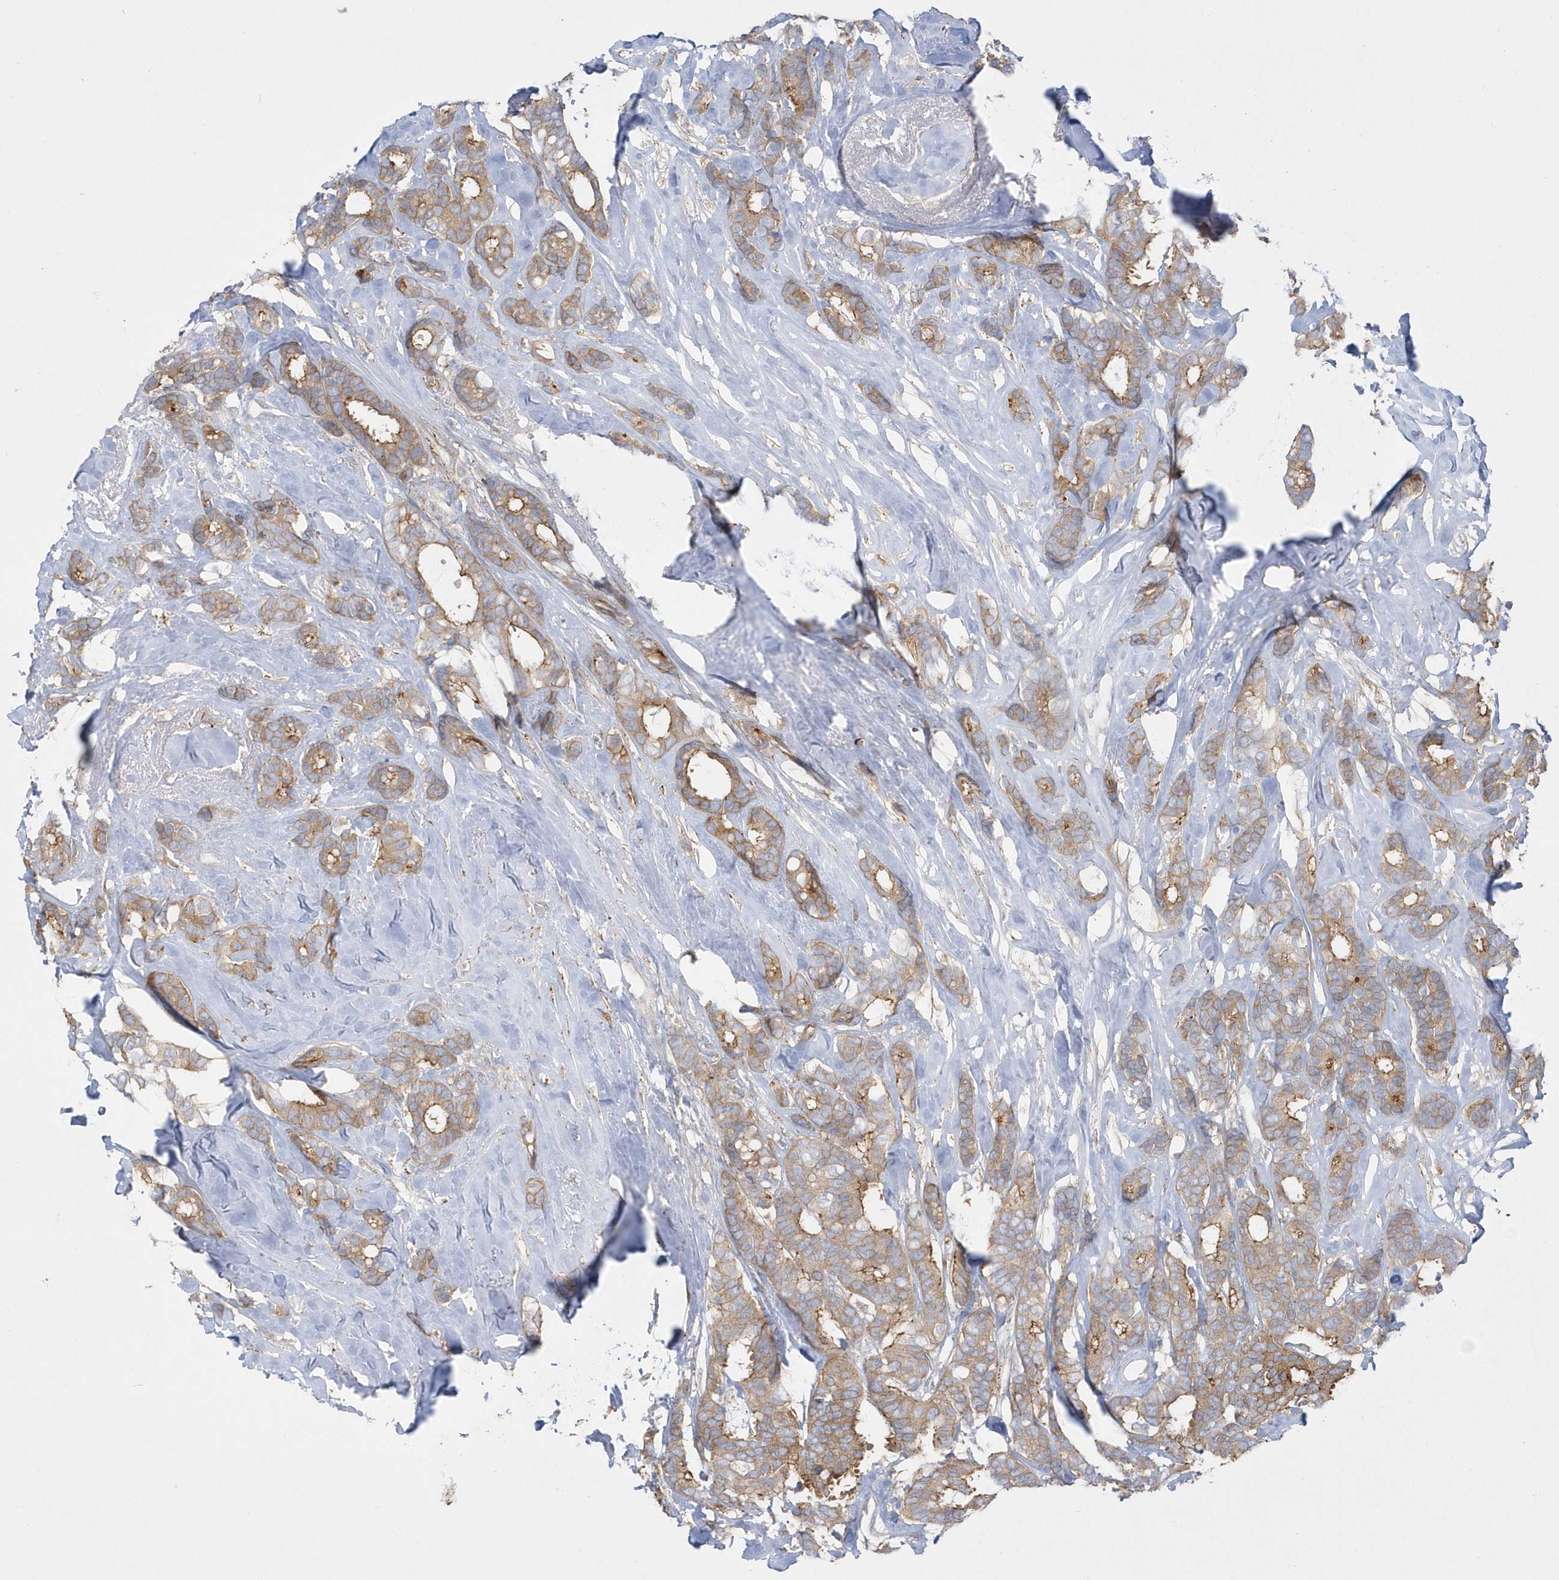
{"staining": {"intensity": "moderate", "quantity": ">75%", "location": "cytoplasmic/membranous"}, "tissue": "breast cancer", "cell_type": "Tumor cells", "image_type": "cancer", "snomed": [{"axis": "morphology", "description": "Duct carcinoma"}, {"axis": "topography", "description": "Breast"}], "caption": "Immunohistochemical staining of human breast cancer reveals medium levels of moderate cytoplasmic/membranous positivity in approximately >75% of tumor cells.", "gene": "DNAJC18", "patient": {"sex": "female", "age": 87}}